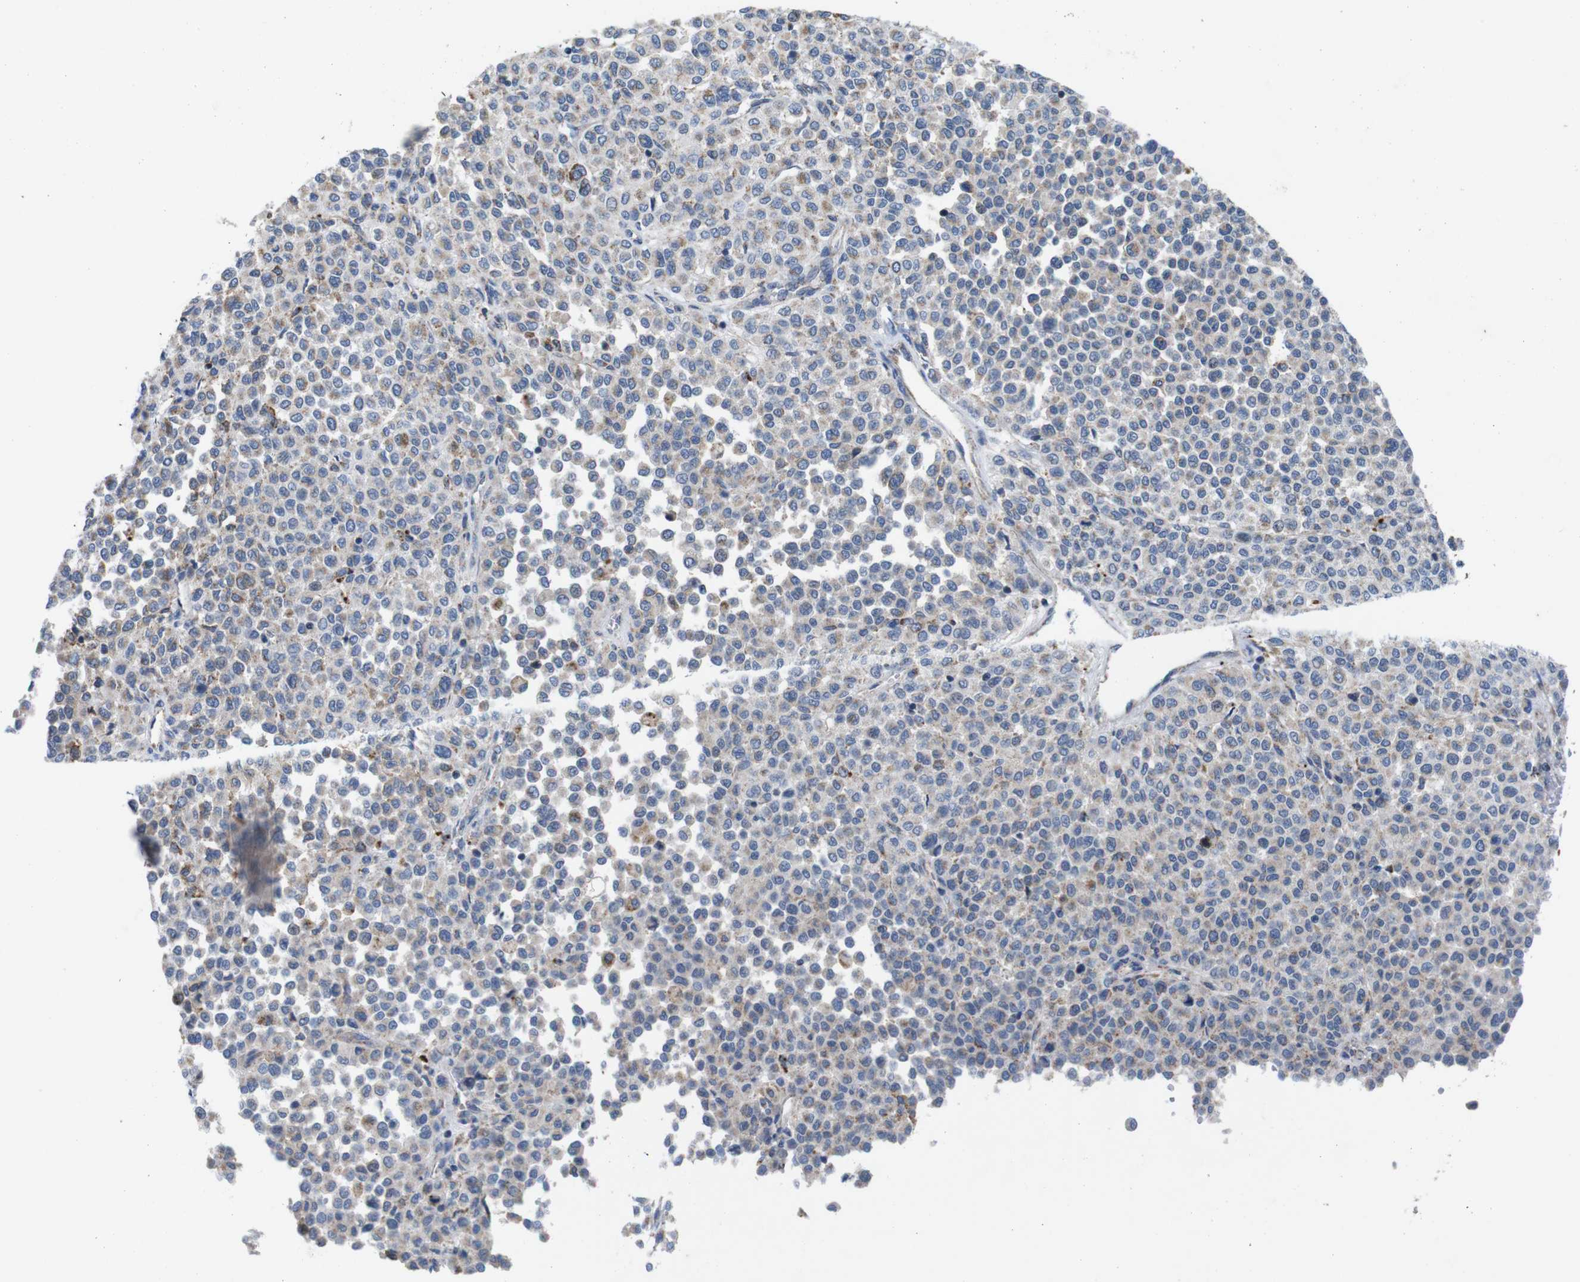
{"staining": {"intensity": "moderate", "quantity": "<25%", "location": "cytoplasmic/membranous"}, "tissue": "melanoma", "cell_type": "Tumor cells", "image_type": "cancer", "snomed": [{"axis": "morphology", "description": "Malignant melanoma, Metastatic site"}, {"axis": "topography", "description": "Pancreas"}], "caption": "High-power microscopy captured an immunohistochemistry micrograph of malignant melanoma (metastatic site), revealing moderate cytoplasmic/membranous staining in about <25% of tumor cells.", "gene": "F2RL1", "patient": {"sex": "female", "age": 30}}